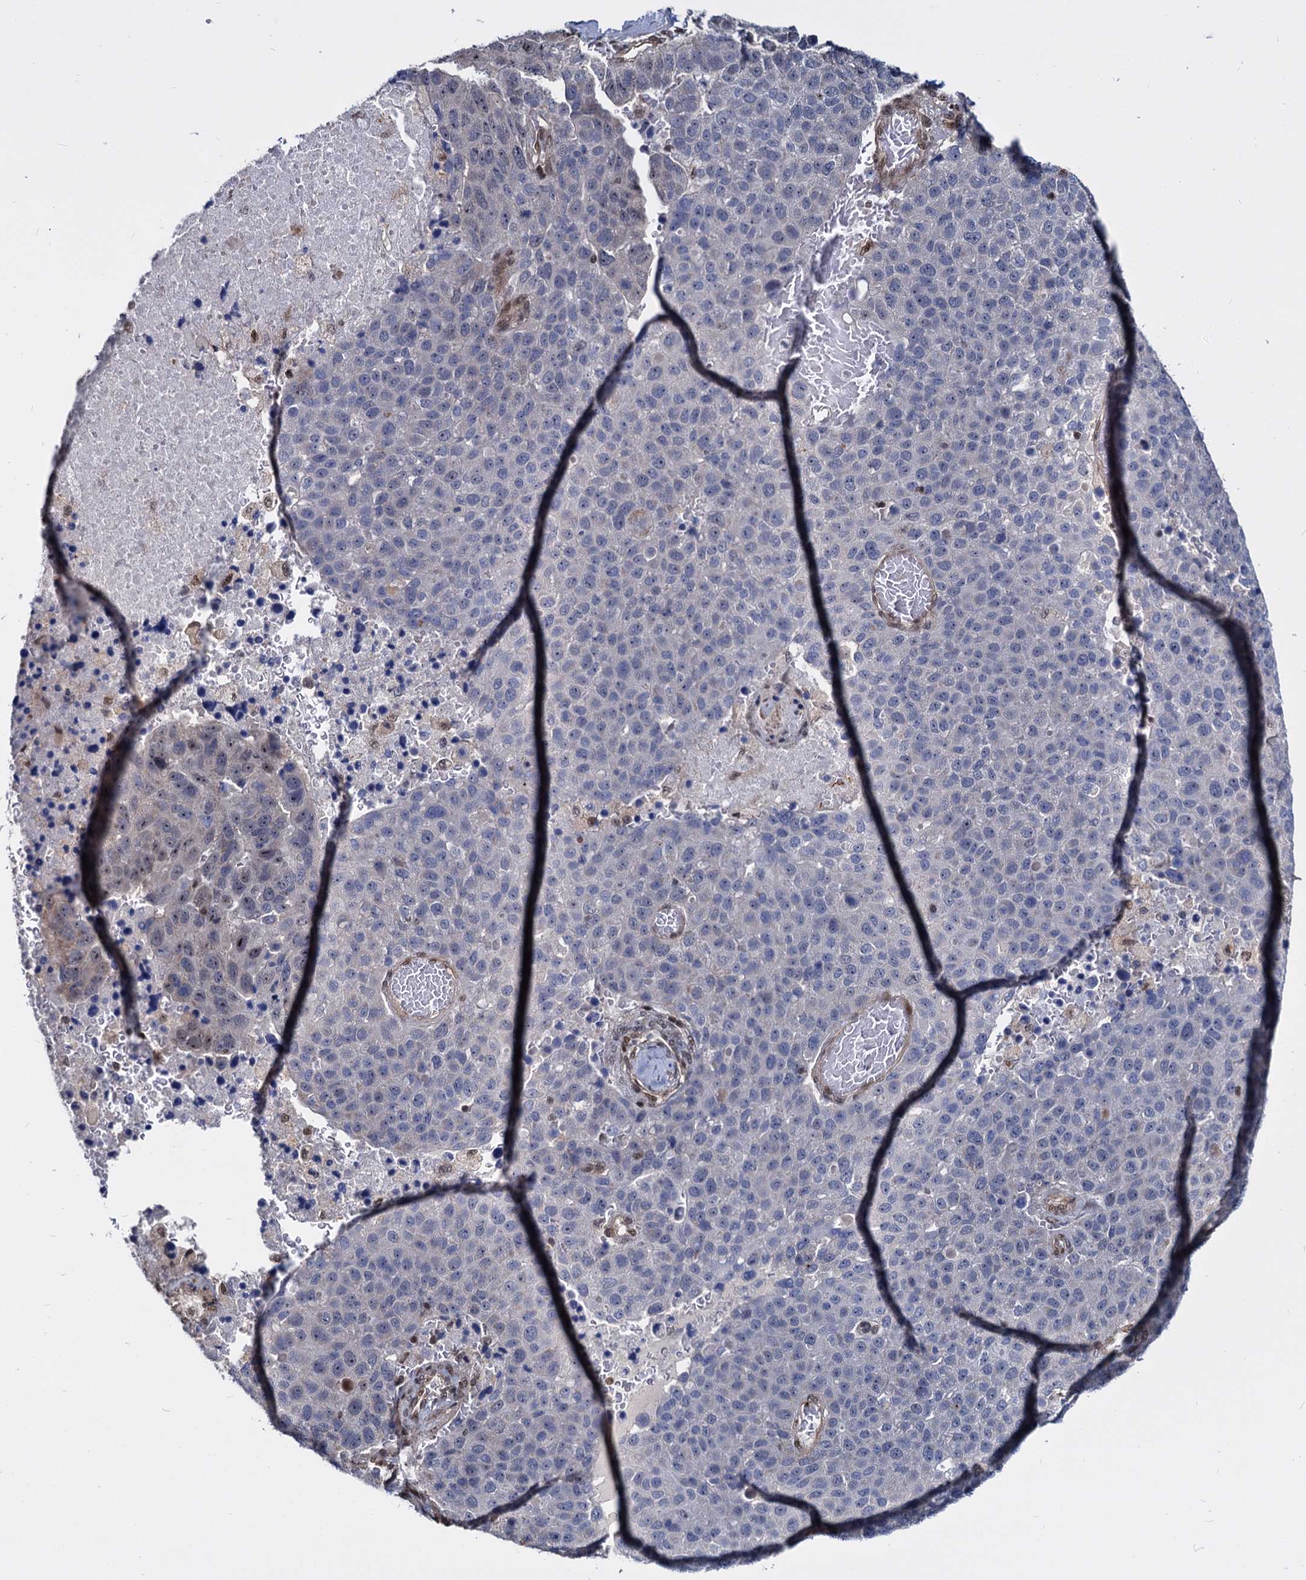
{"staining": {"intensity": "negative", "quantity": "none", "location": "none"}, "tissue": "pancreatic cancer", "cell_type": "Tumor cells", "image_type": "cancer", "snomed": [{"axis": "morphology", "description": "Adenocarcinoma, NOS"}, {"axis": "topography", "description": "Pancreas"}], "caption": "Micrograph shows no significant protein staining in tumor cells of pancreatic adenocarcinoma.", "gene": "UBLCP1", "patient": {"sex": "female", "age": 61}}